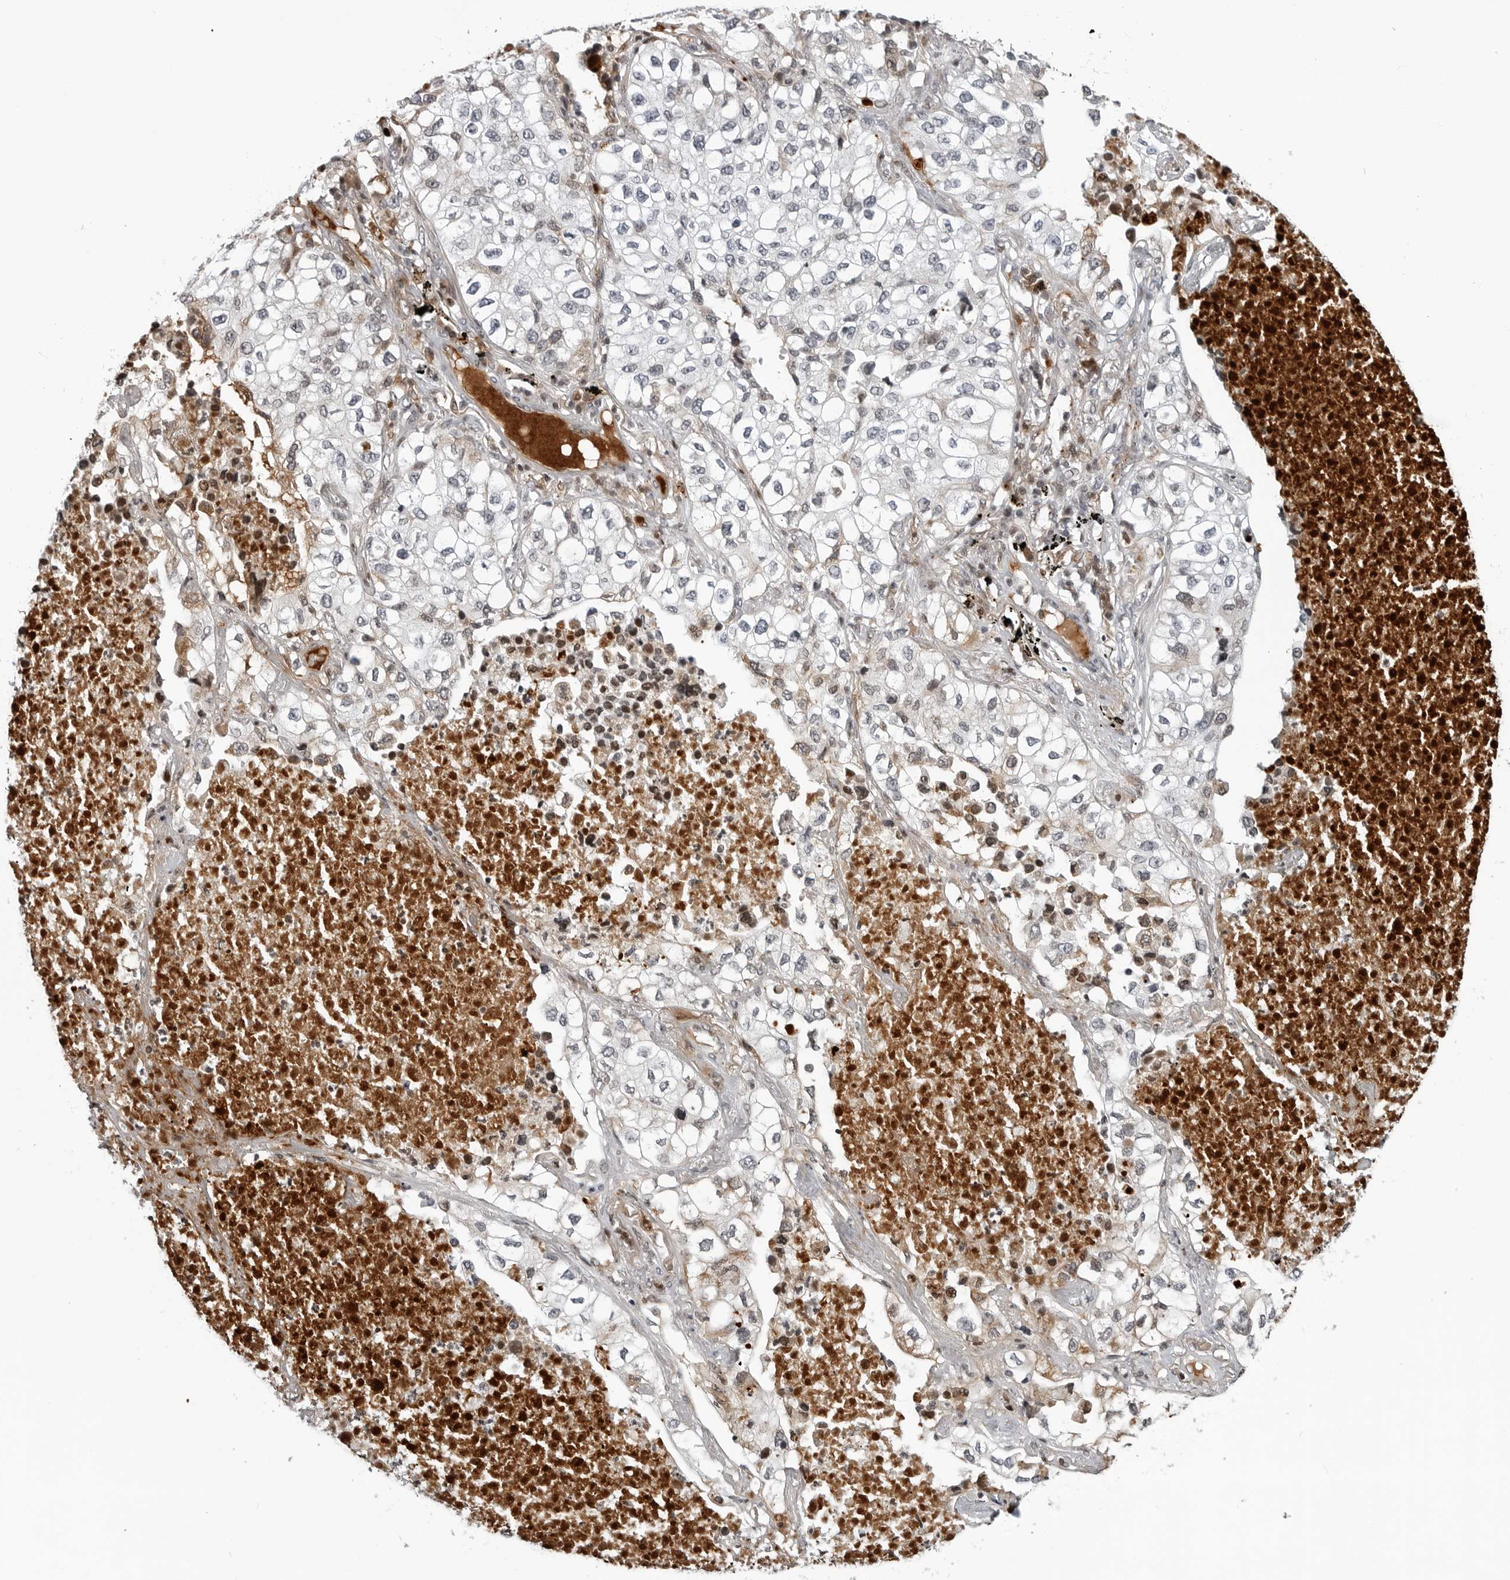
{"staining": {"intensity": "negative", "quantity": "none", "location": "none"}, "tissue": "lung cancer", "cell_type": "Tumor cells", "image_type": "cancer", "snomed": [{"axis": "morphology", "description": "Adenocarcinoma, NOS"}, {"axis": "topography", "description": "Lung"}], "caption": "Histopathology image shows no protein staining in tumor cells of lung cancer tissue.", "gene": "CXCR5", "patient": {"sex": "male", "age": 63}}